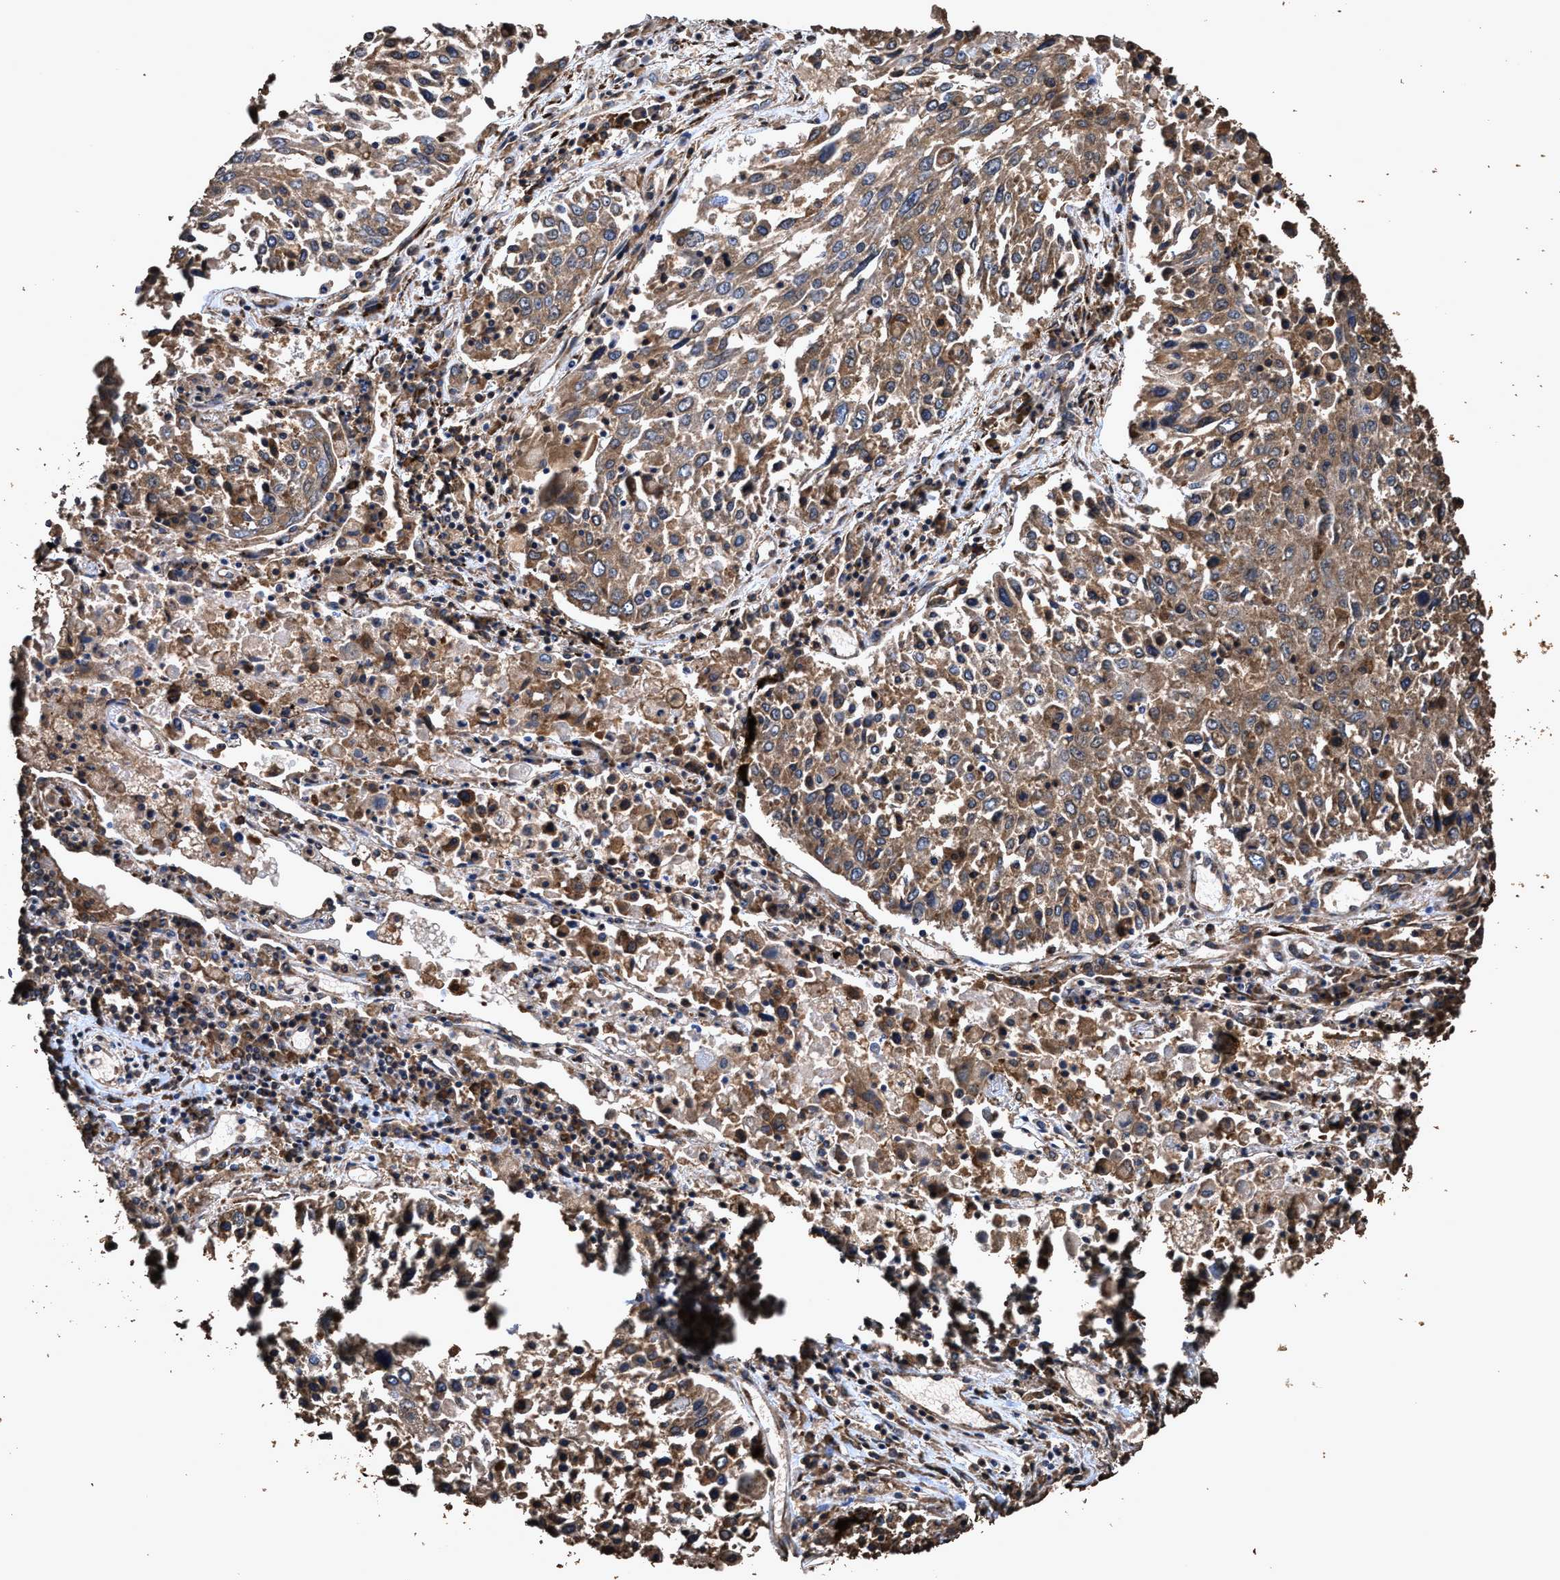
{"staining": {"intensity": "moderate", "quantity": ">75%", "location": "cytoplasmic/membranous"}, "tissue": "lung cancer", "cell_type": "Tumor cells", "image_type": "cancer", "snomed": [{"axis": "morphology", "description": "Squamous cell carcinoma, NOS"}, {"axis": "topography", "description": "Lung"}], "caption": "Squamous cell carcinoma (lung) was stained to show a protein in brown. There is medium levels of moderate cytoplasmic/membranous positivity in about >75% of tumor cells. Using DAB (brown) and hematoxylin (blue) stains, captured at high magnification using brightfield microscopy.", "gene": "ZMYND19", "patient": {"sex": "male", "age": 65}}